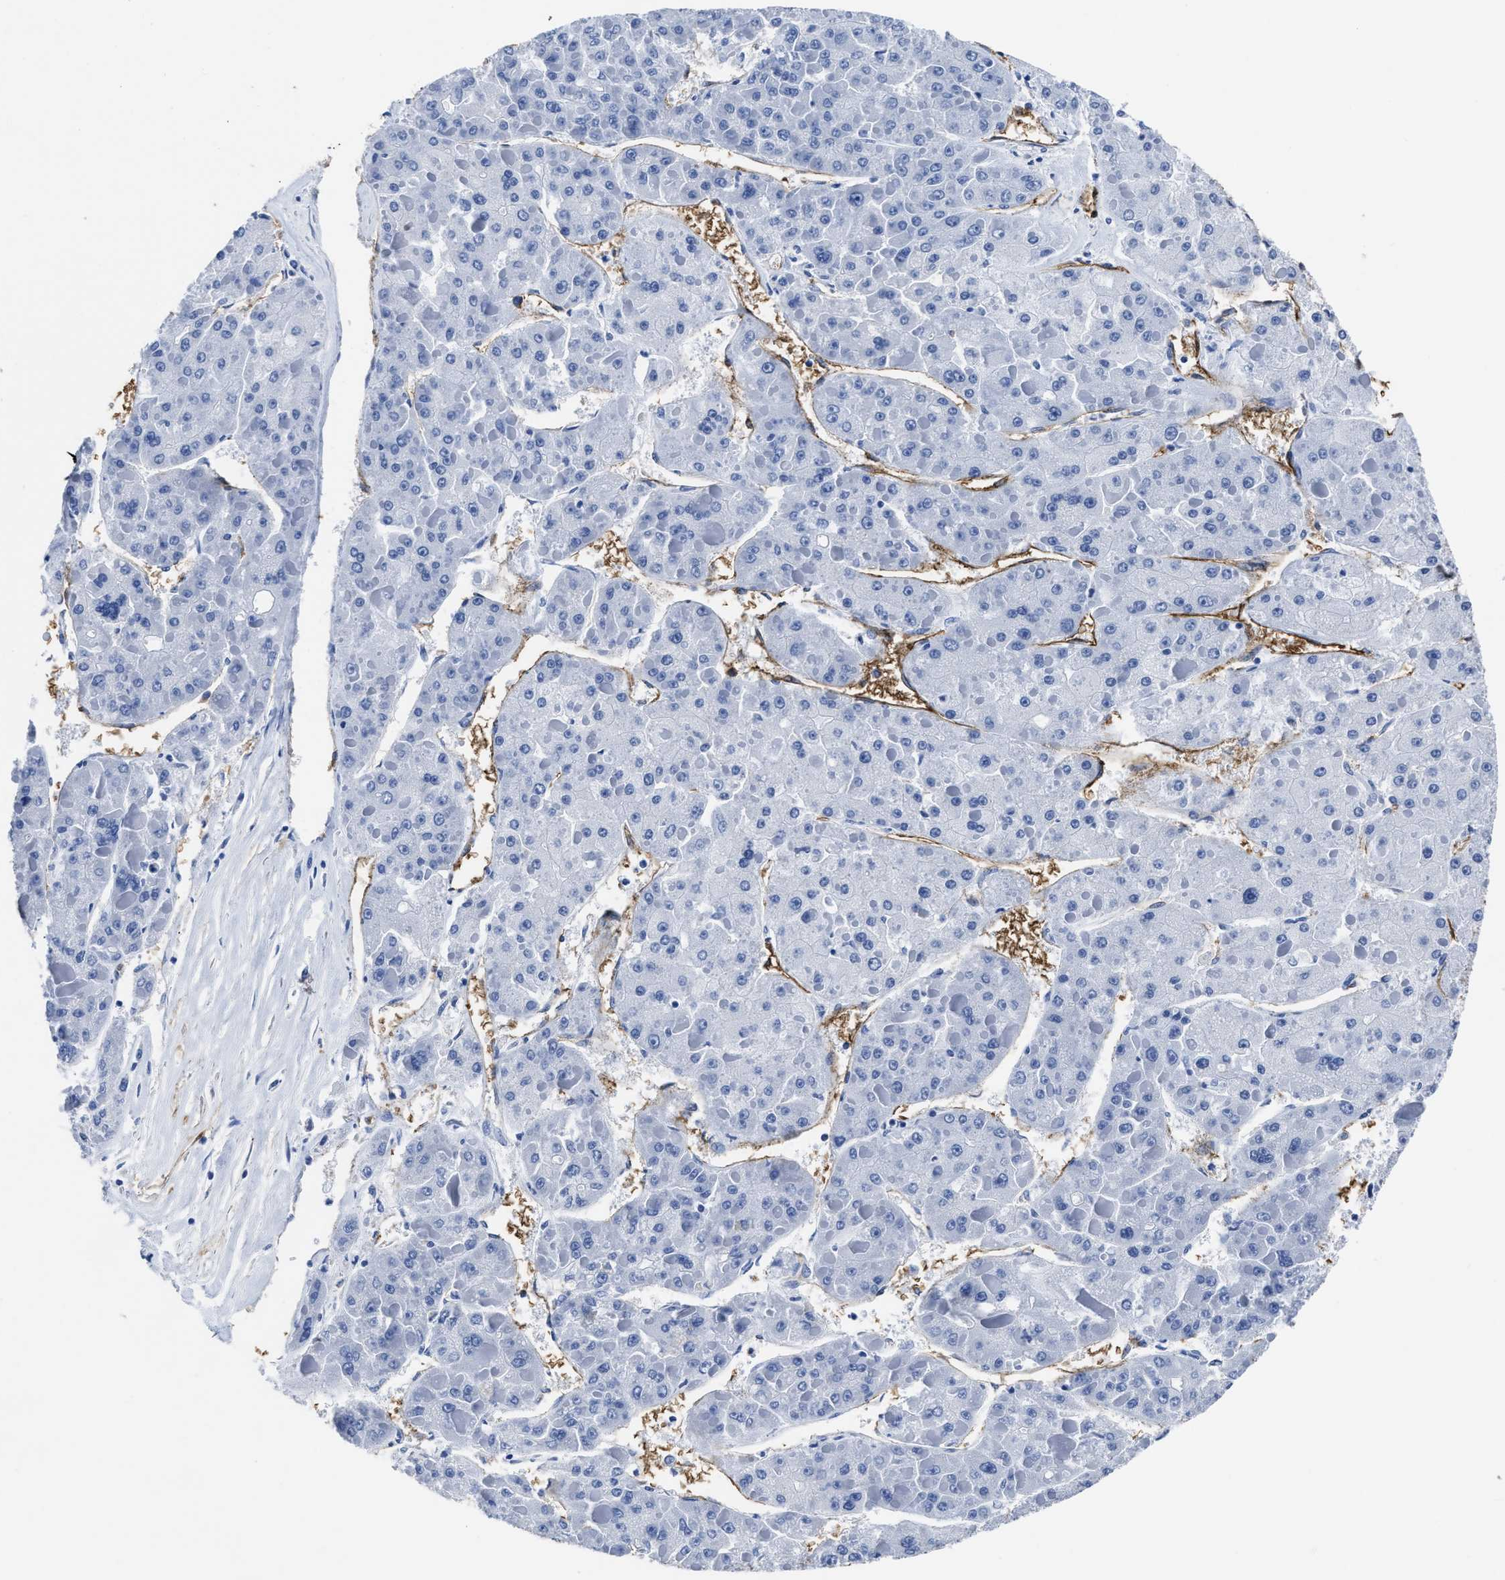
{"staining": {"intensity": "negative", "quantity": "none", "location": "none"}, "tissue": "liver cancer", "cell_type": "Tumor cells", "image_type": "cancer", "snomed": [{"axis": "morphology", "description": "Carcinoma, Hepatocellular, NOS"}, {"axis": "topography", "description": "Liver"}], "caption": "A micrograph of hepatocellular carcinoma (liver) stained for a protein reveals no brown staining in tumor cells.", "gene": "AQP1", "patient": {"sex": "female", "age": 73}}